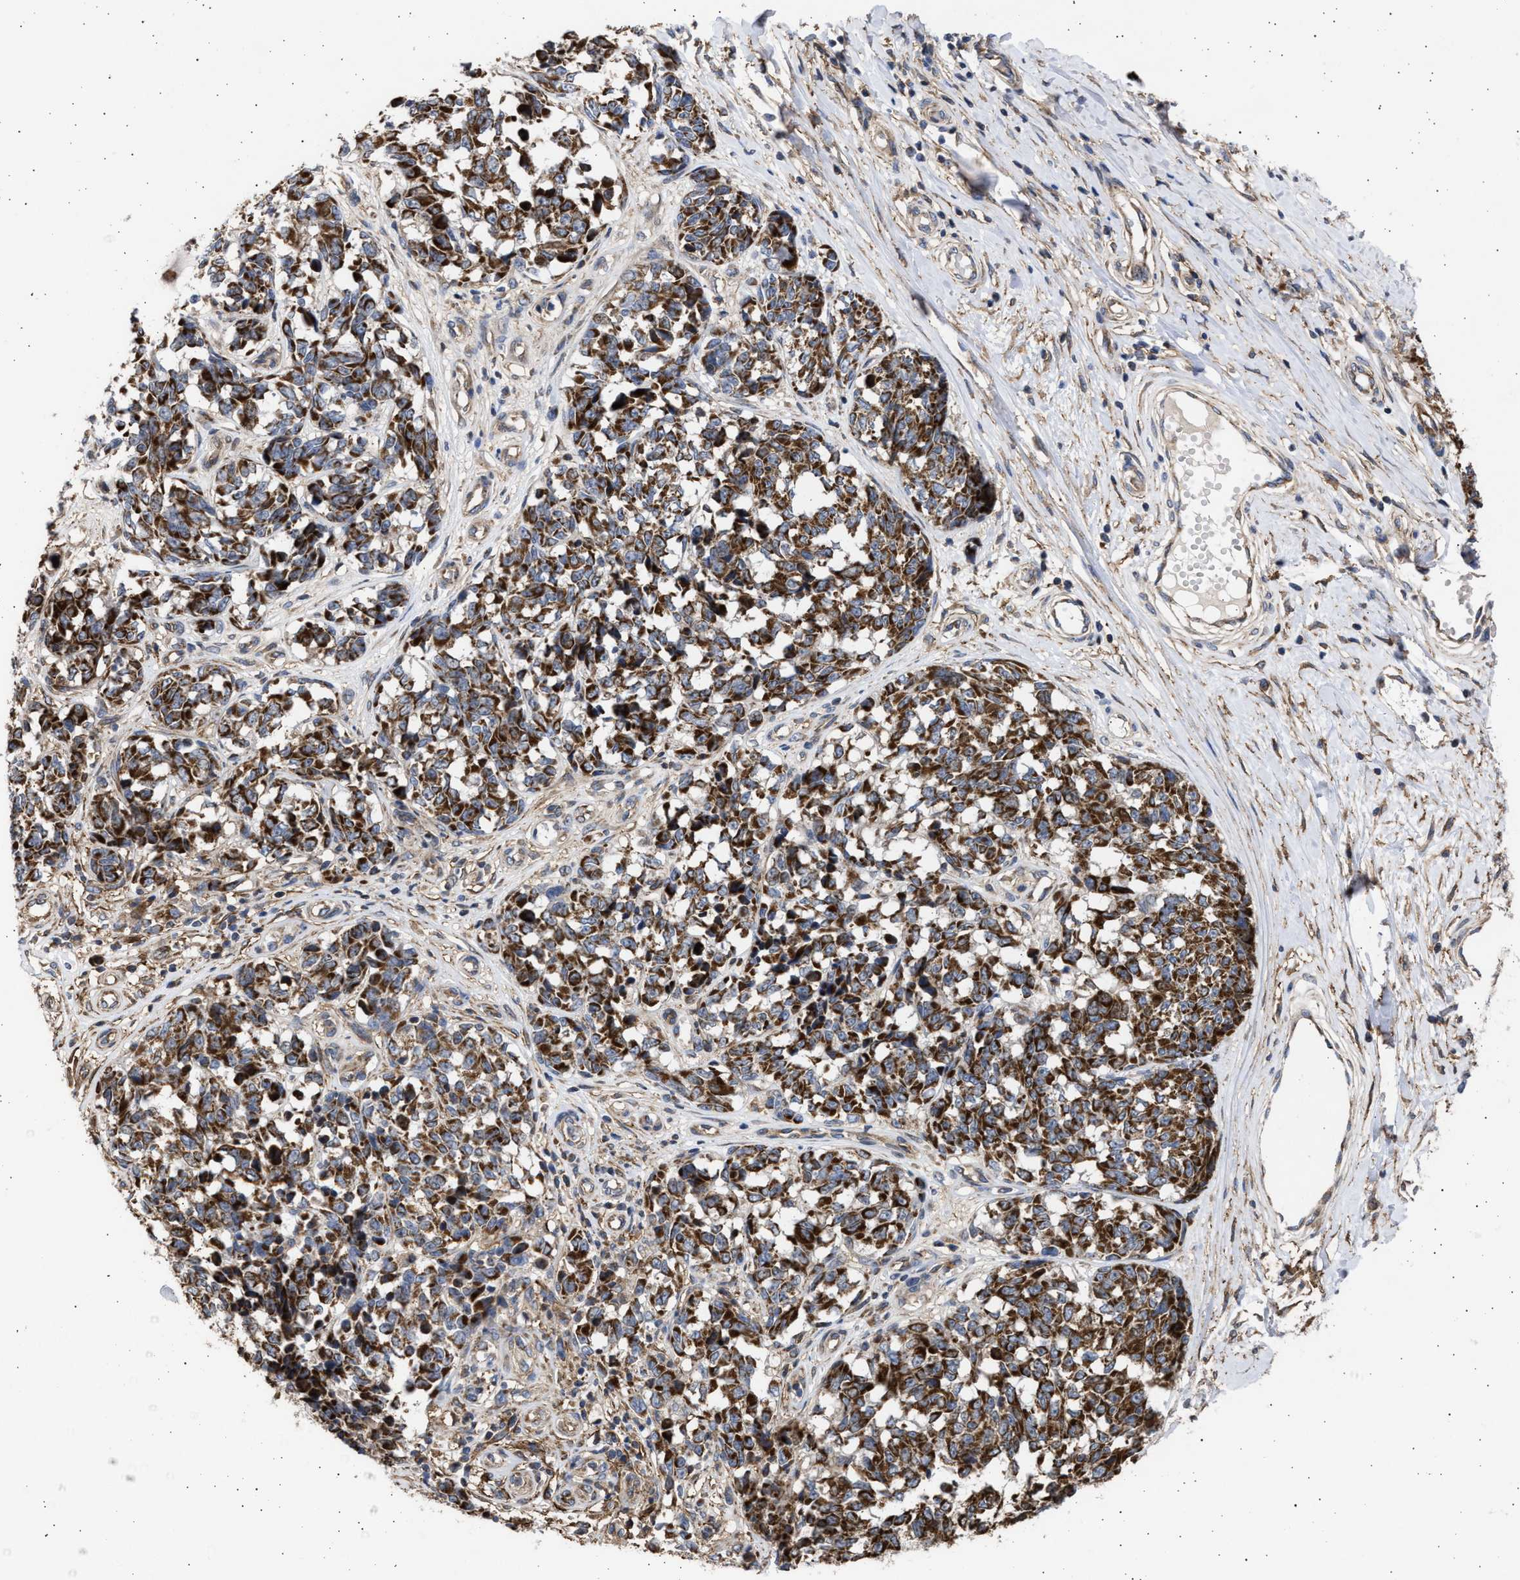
{"staining": {"intensity": "strong", "quantity": ">75%", "location": "cytoplasmic/membranous"}, "tissue": "melanoma", "cell_type": "Tumor cells", "image_type": "cancer", "snomed": [{"axis": "morphology", "description": "Malignant melanoma, NOS"}, {"axis": "topography", "description": "Skin"}], "caption": "Immunohistochemistry (DAB) staining of human malignant melanoma reveals strong cytoplasmic/membranous protein staining in about >75% of tumor cells.", "gene": "TTC19", "patient": {"sex": "female", "age": 64}}